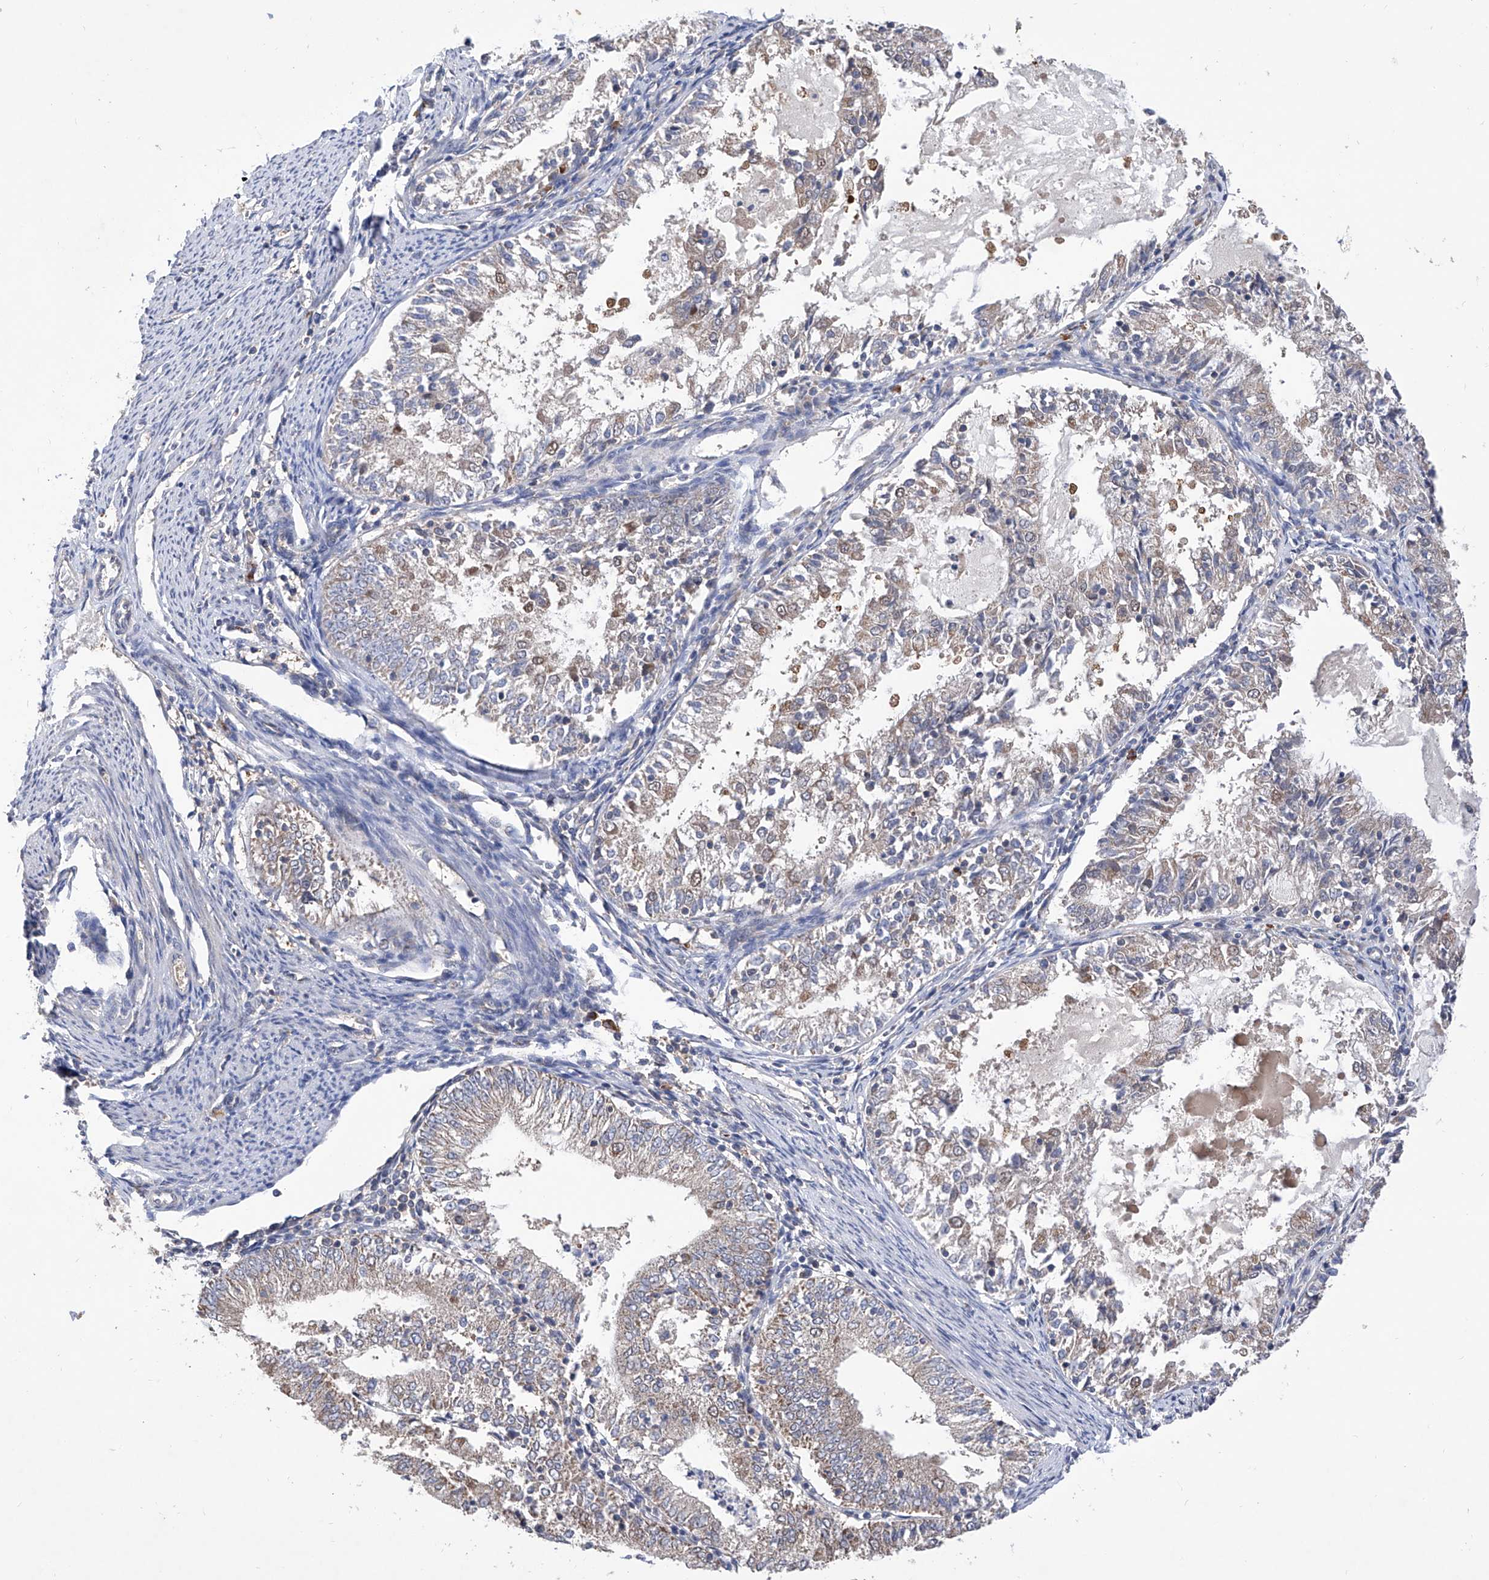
{"staining": {"intensity": "negative", "quantity": "none", "location": "none"}, "tissue": "endometrial cancer", "cell_type": "Tumor cells", "image_type": "cancer", "snomed": [{"axis": "morphology", "description": "Adenocarcinoma, NOS"}, {"axis": "topography", "description": "Endometrium"}], "caption": "This is an immunohistochemistry (IHC) histopathology image of human adenocarcinoma (endometrial). There is no positivity in tumor cells.", "gene": "USP45", "patient": {"sex": "female", "age": 57}}